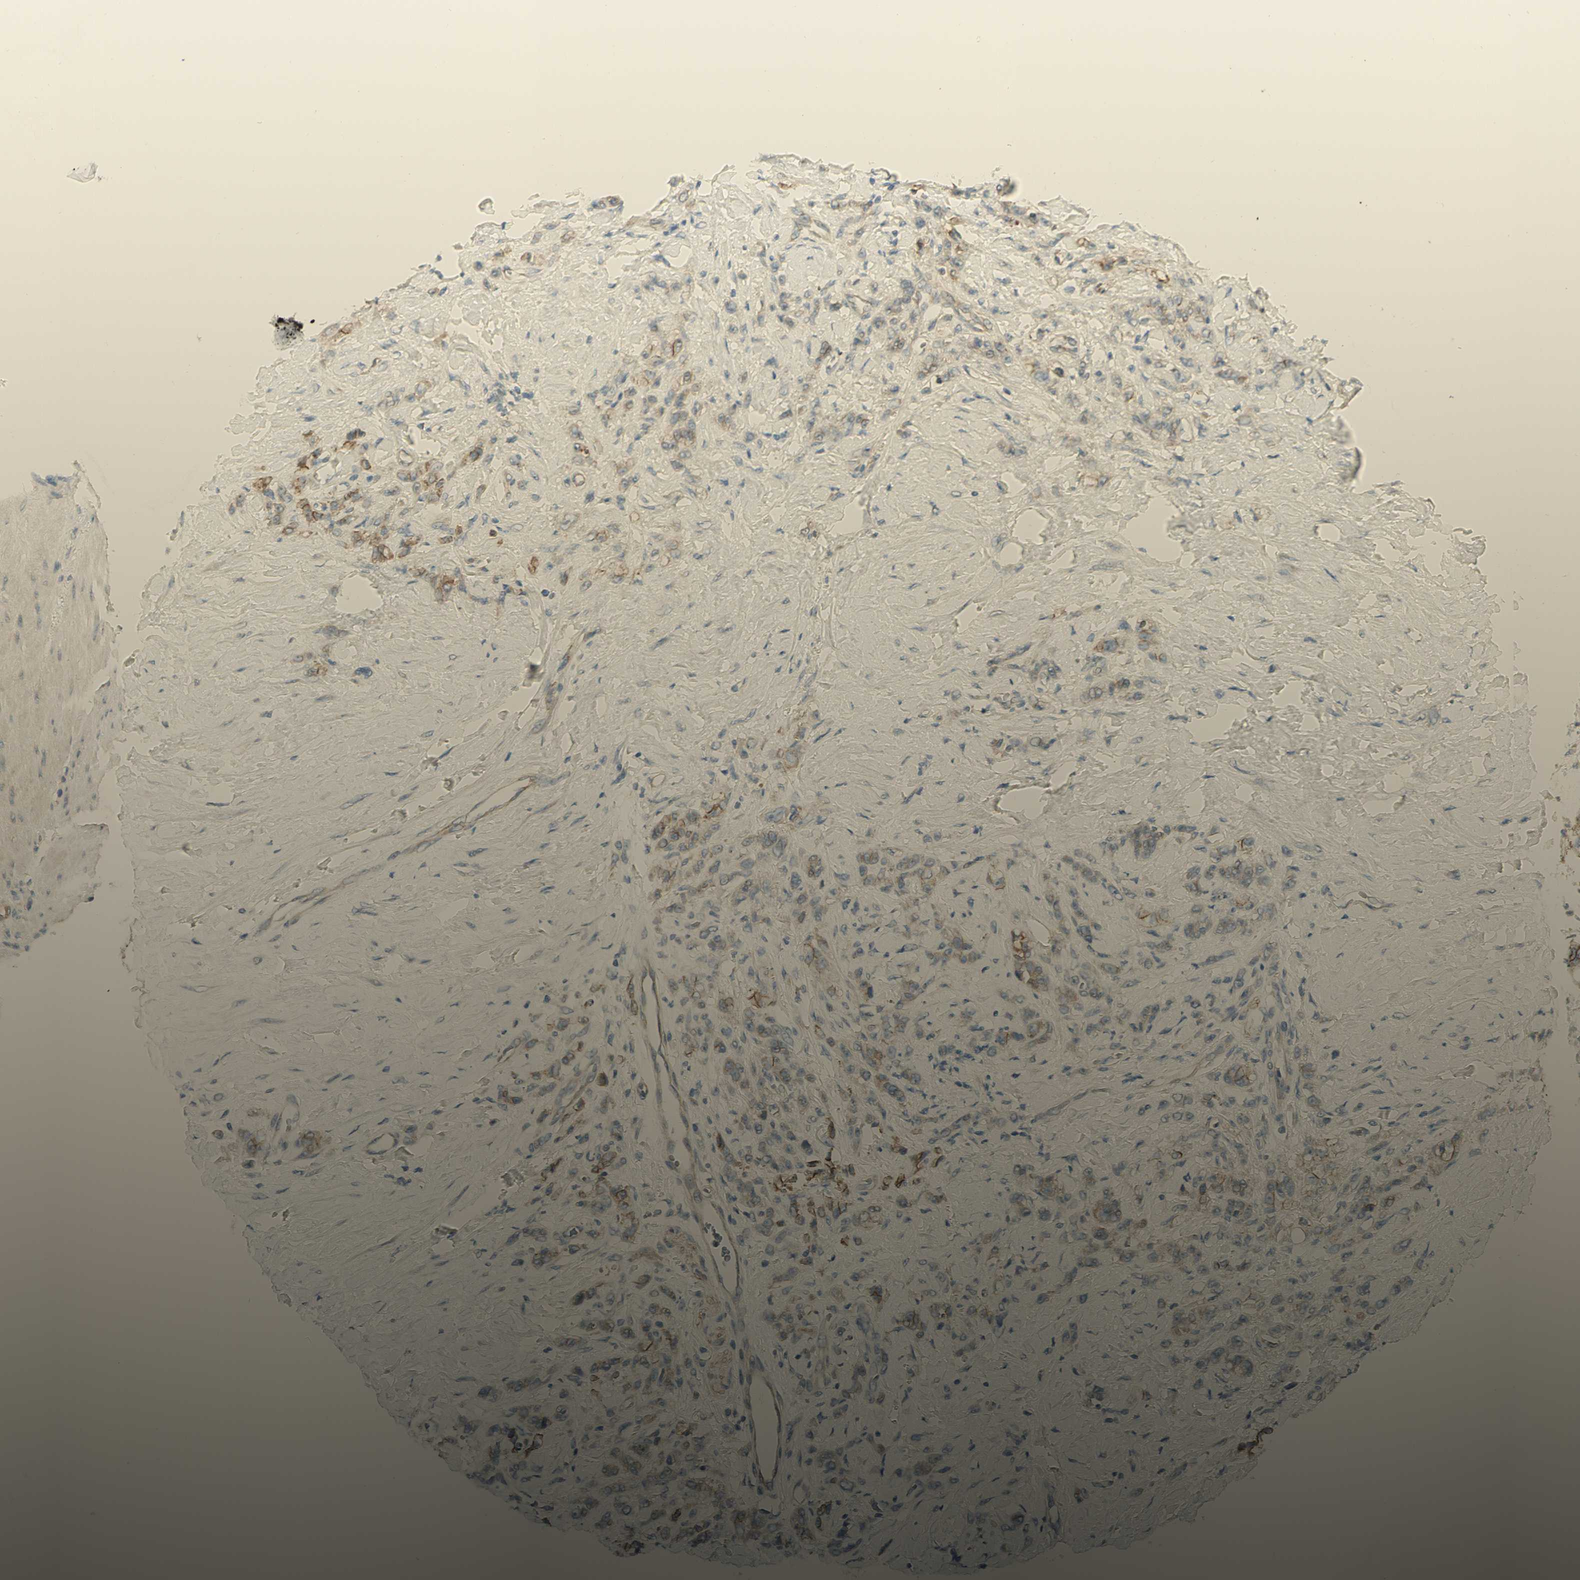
{"staining": {"intensity": "weak", "quantity": ">75%", "location": "cytoplasmic/membranous"}, "tissue": "stomach cancer", "cell_type": "Tumor cells", "image_type": "cancer", "snomed": [{"axis": "morphology", "description": "Adenocarcinoma, NOS"}, {"axis": "topography", "description": "Stomach"}], "caption": "The image displays immunohistochemical staining of stomach cancer (adenocarcinoma). There is weak cytoplasmic/membranous staining is seen in approximately >75% of tumor cells.", "gene": "RNF149", "patient": {"sex": "male", "age": 82}}